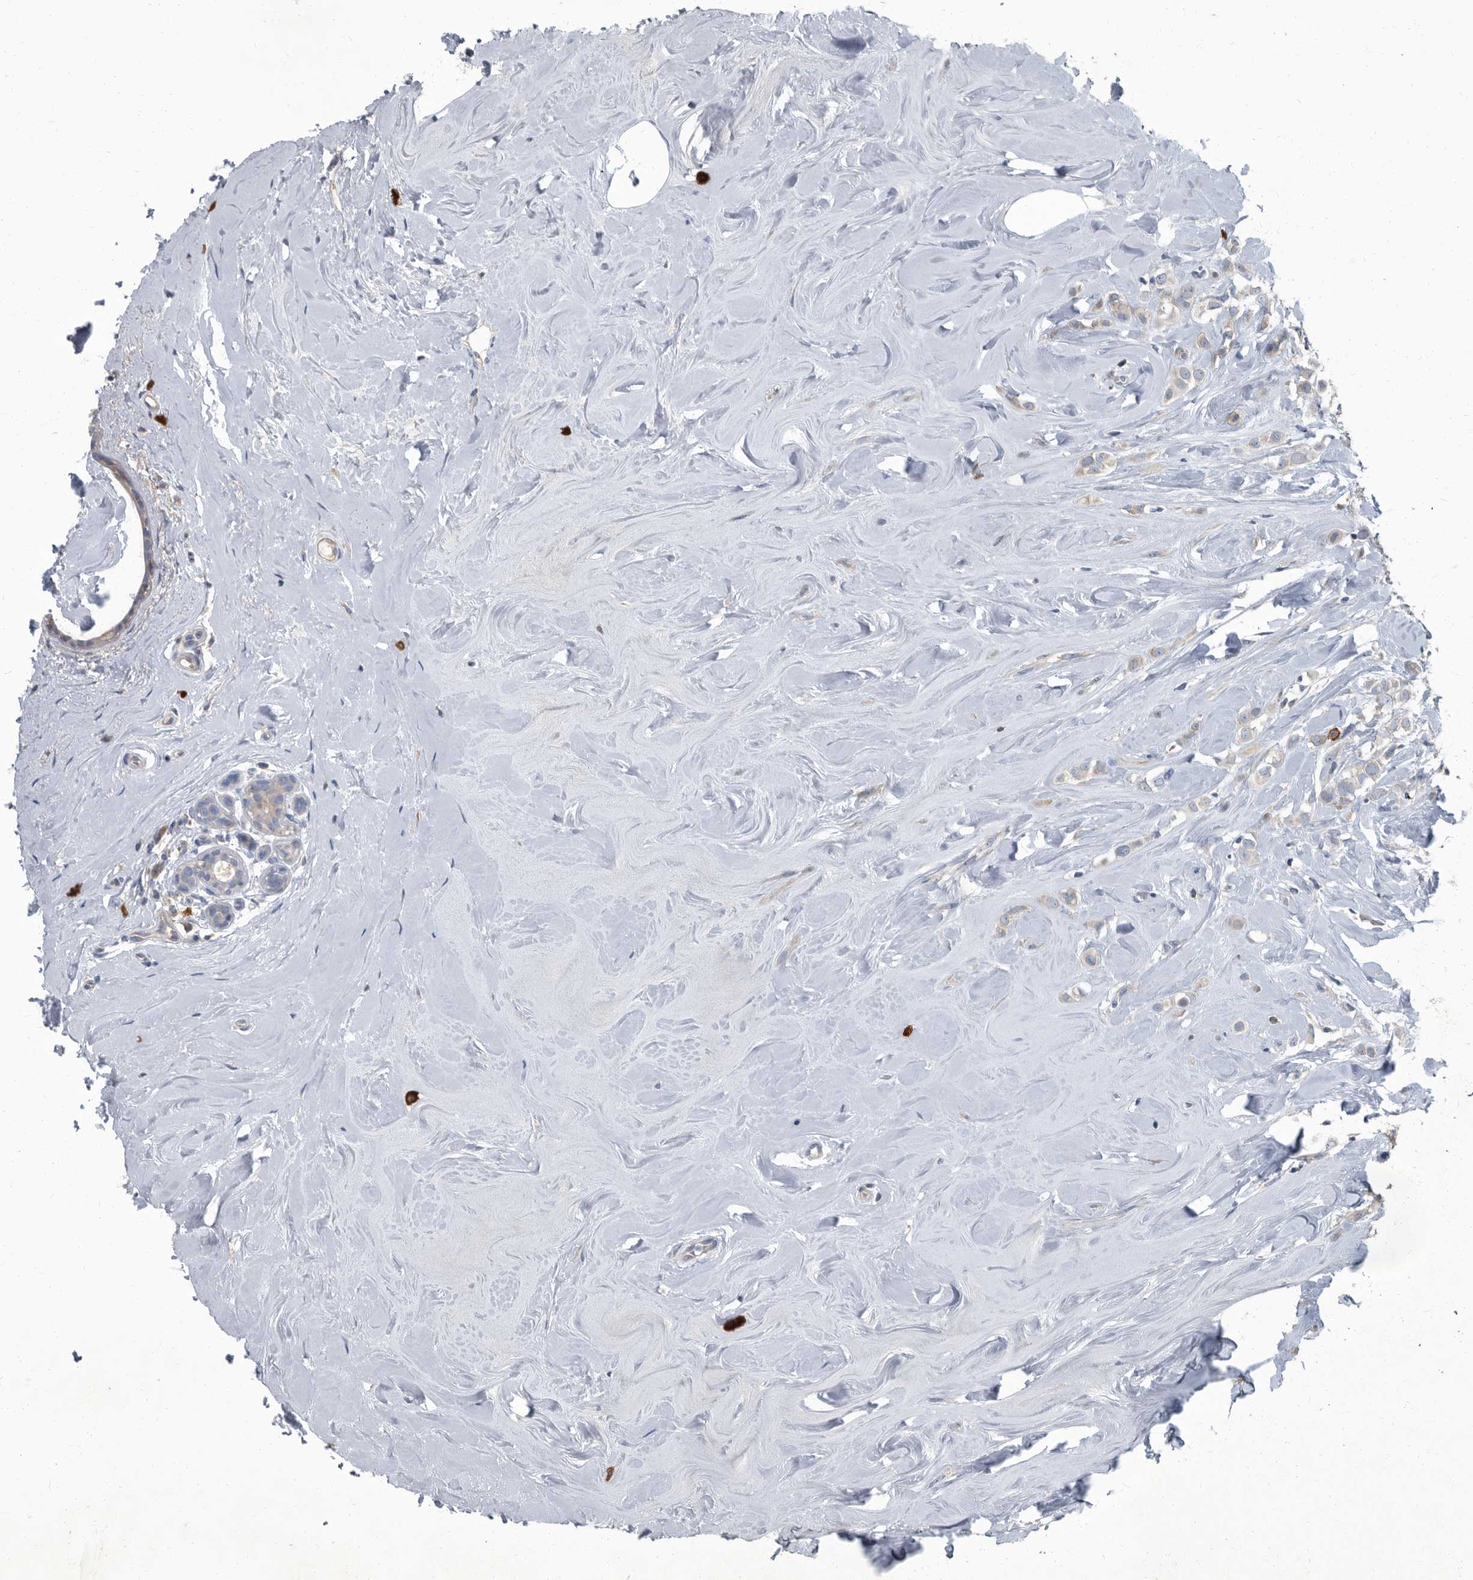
{"staining": {"intensity": "weak", "quantity": "<25%", "location": "cytoplasmic/membranous"}, "tissue": "breast cancer", "cell_type": "Tumor cells", "image_type": "cancer", "snomed": [{"axis": "morphology", "description": "Lobular carcinoma"}, {"axis": "topography", "description": "Breast"}], "caption": "DAB (3,3'-diaminobenzidine) immunohistochemical staining of breast cancer (lobular carcinoma) reveals no significant staining in tumor cells.", "gene": "CDV3", "patient": {"sex": "female", "age": 47}}